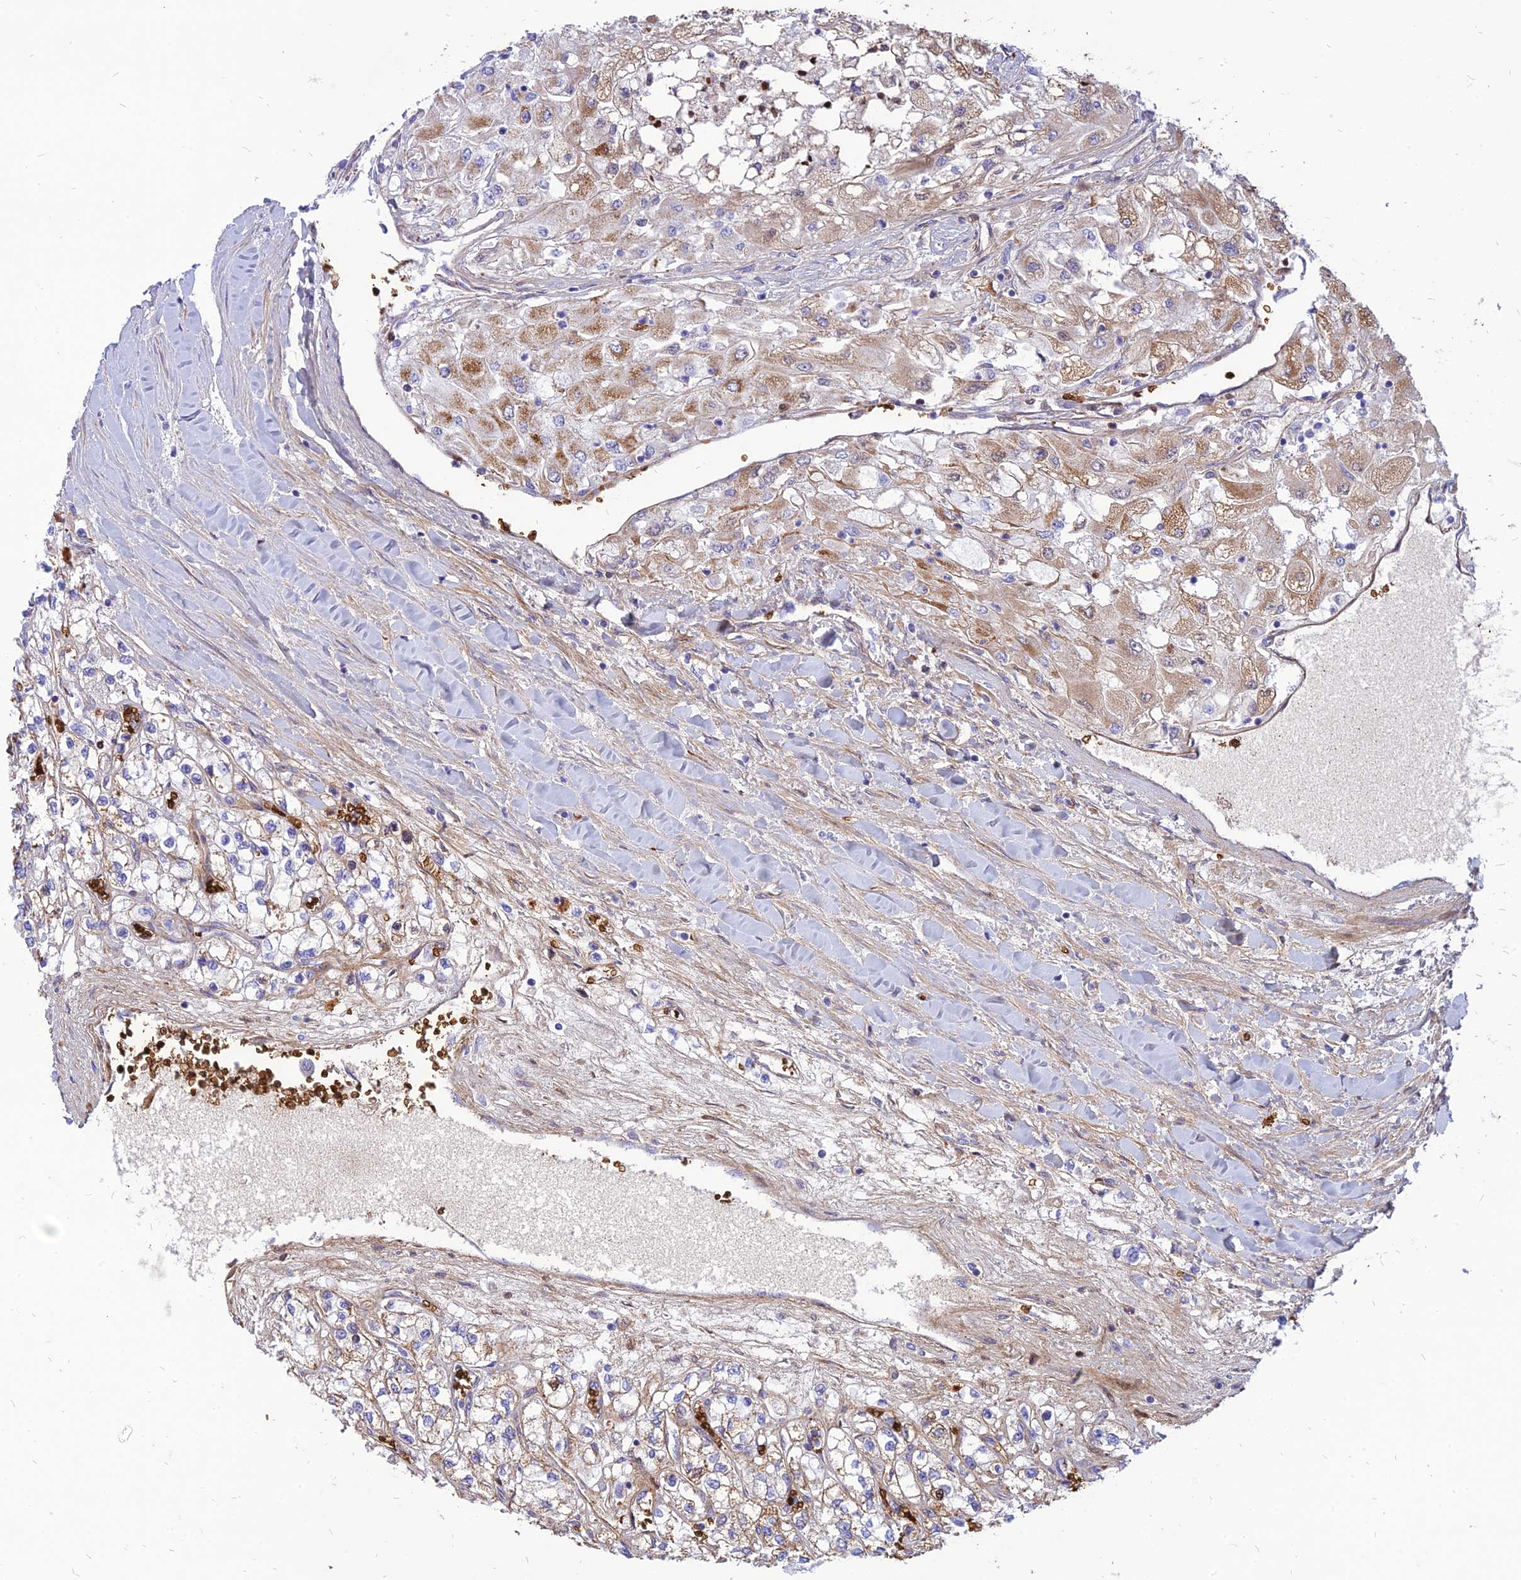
{"staining": {"intensity": "moderate", "quantity": ">75%", "location": "cytoplasmic/membranous"}, "tissue": "renal cancer", "cell_type": "Tumor cells", "image_type": "cancer", "snomed": [{"axis": "morphology", "description": "Adenocarcinoma, NOS"}, {"axis": "topography", "description": "Kidney"}], "caption": "Adenocarcinoma (renal) was stained to show a protein in brown. There is medium levels of moderate cytoplasmic/membranous positivity in about >75% of tumor cells.", "gene": "HHAT", "patient": {"sex": "male", "age": 80}}